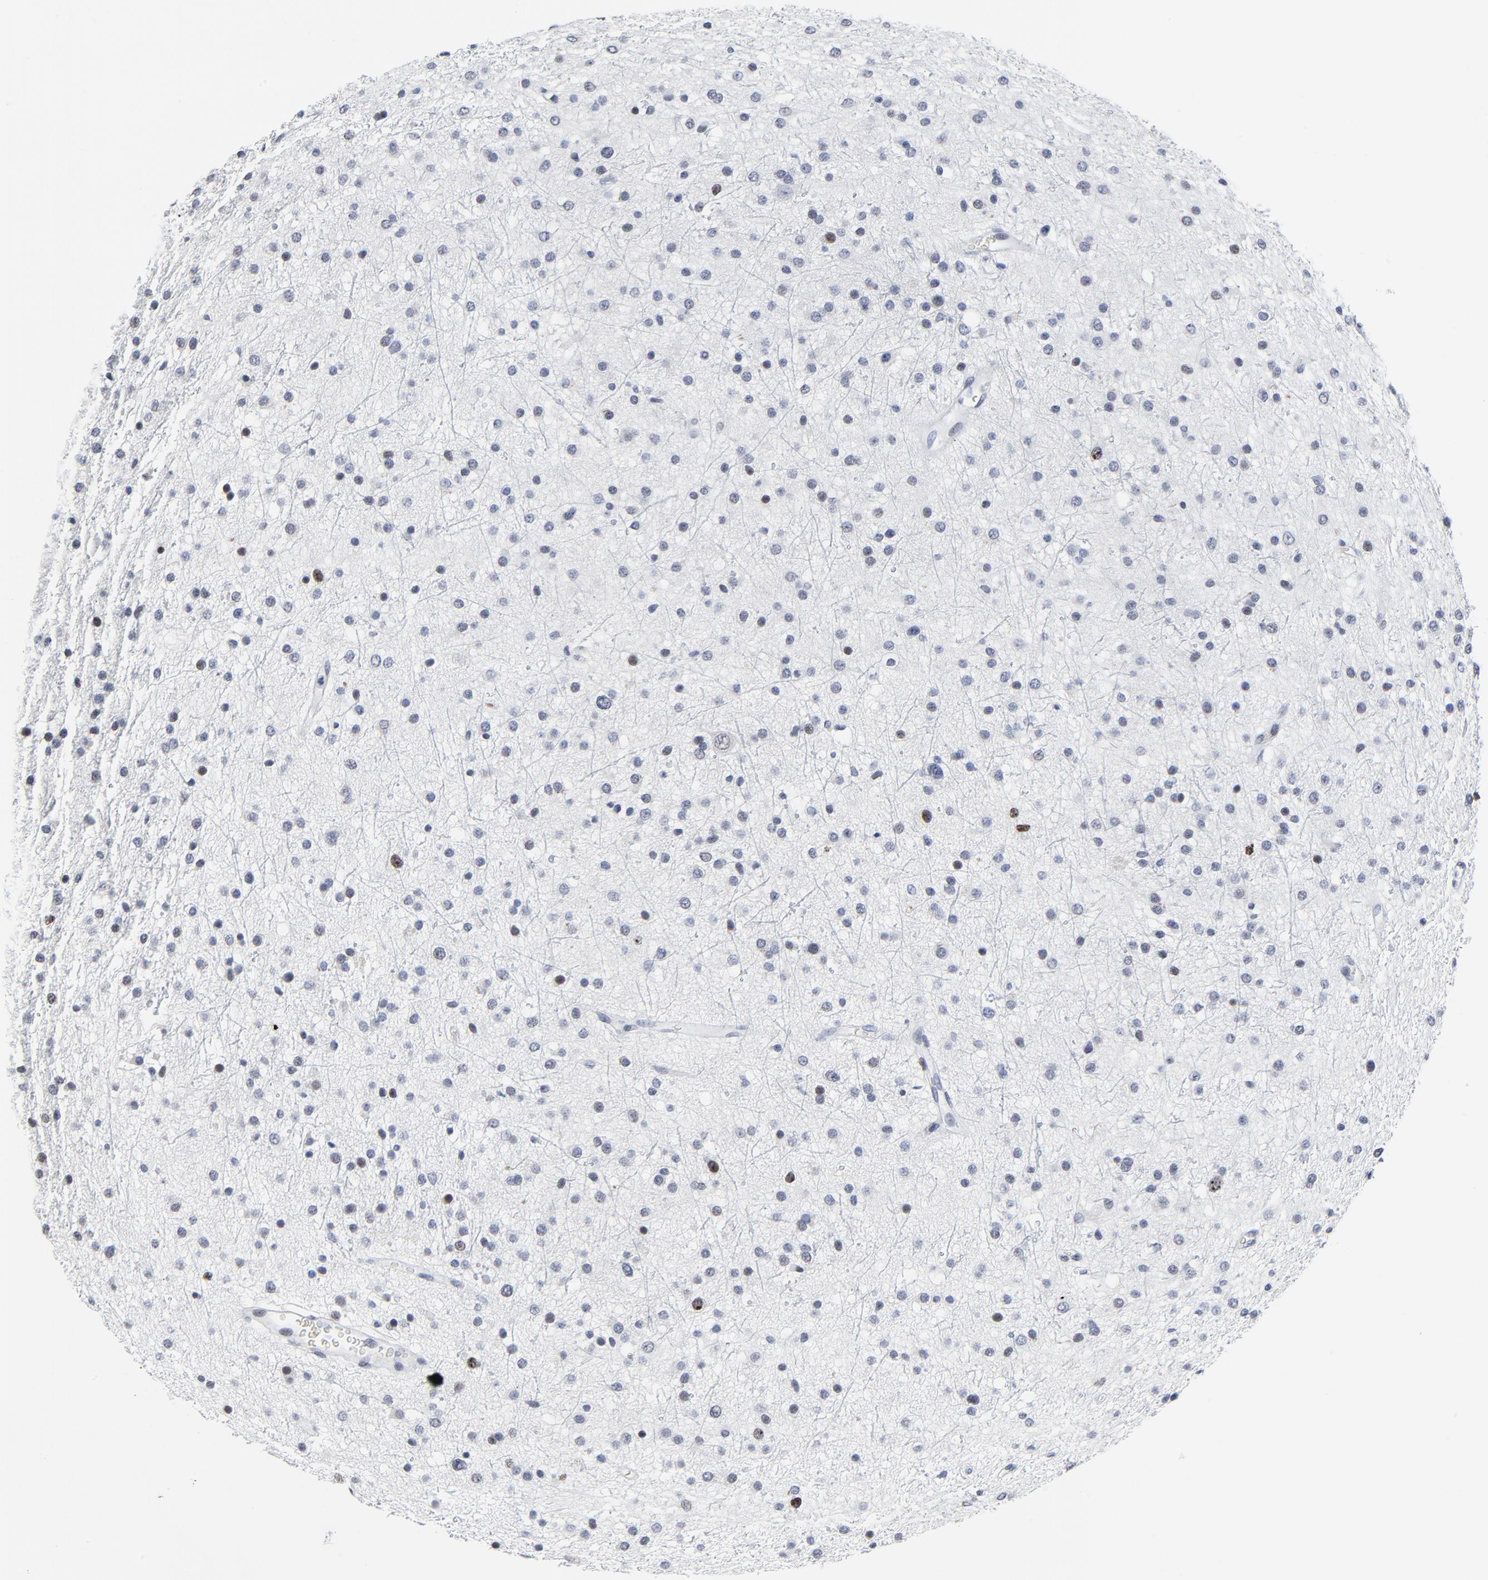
{"staining": {"intensity": "moderate", "quantity": "<25%", "location": "nuclear"}, "tissue": "glioma", "cell_type": "Tumor cells", "image_type": "cancer", "snomed": [{"axis": "morphology", "description": "Glioma, malignant, Low grade"}, {"axis": "topography", "description": "Brain"}], "caption": "About <25% of tumor cells in human glioma exhibit moderate nuclear protein expression as visualized by brown immunohistochemical staining.", "gene": "ZNF589", "patient": {"sex": "female", "age": 36}}